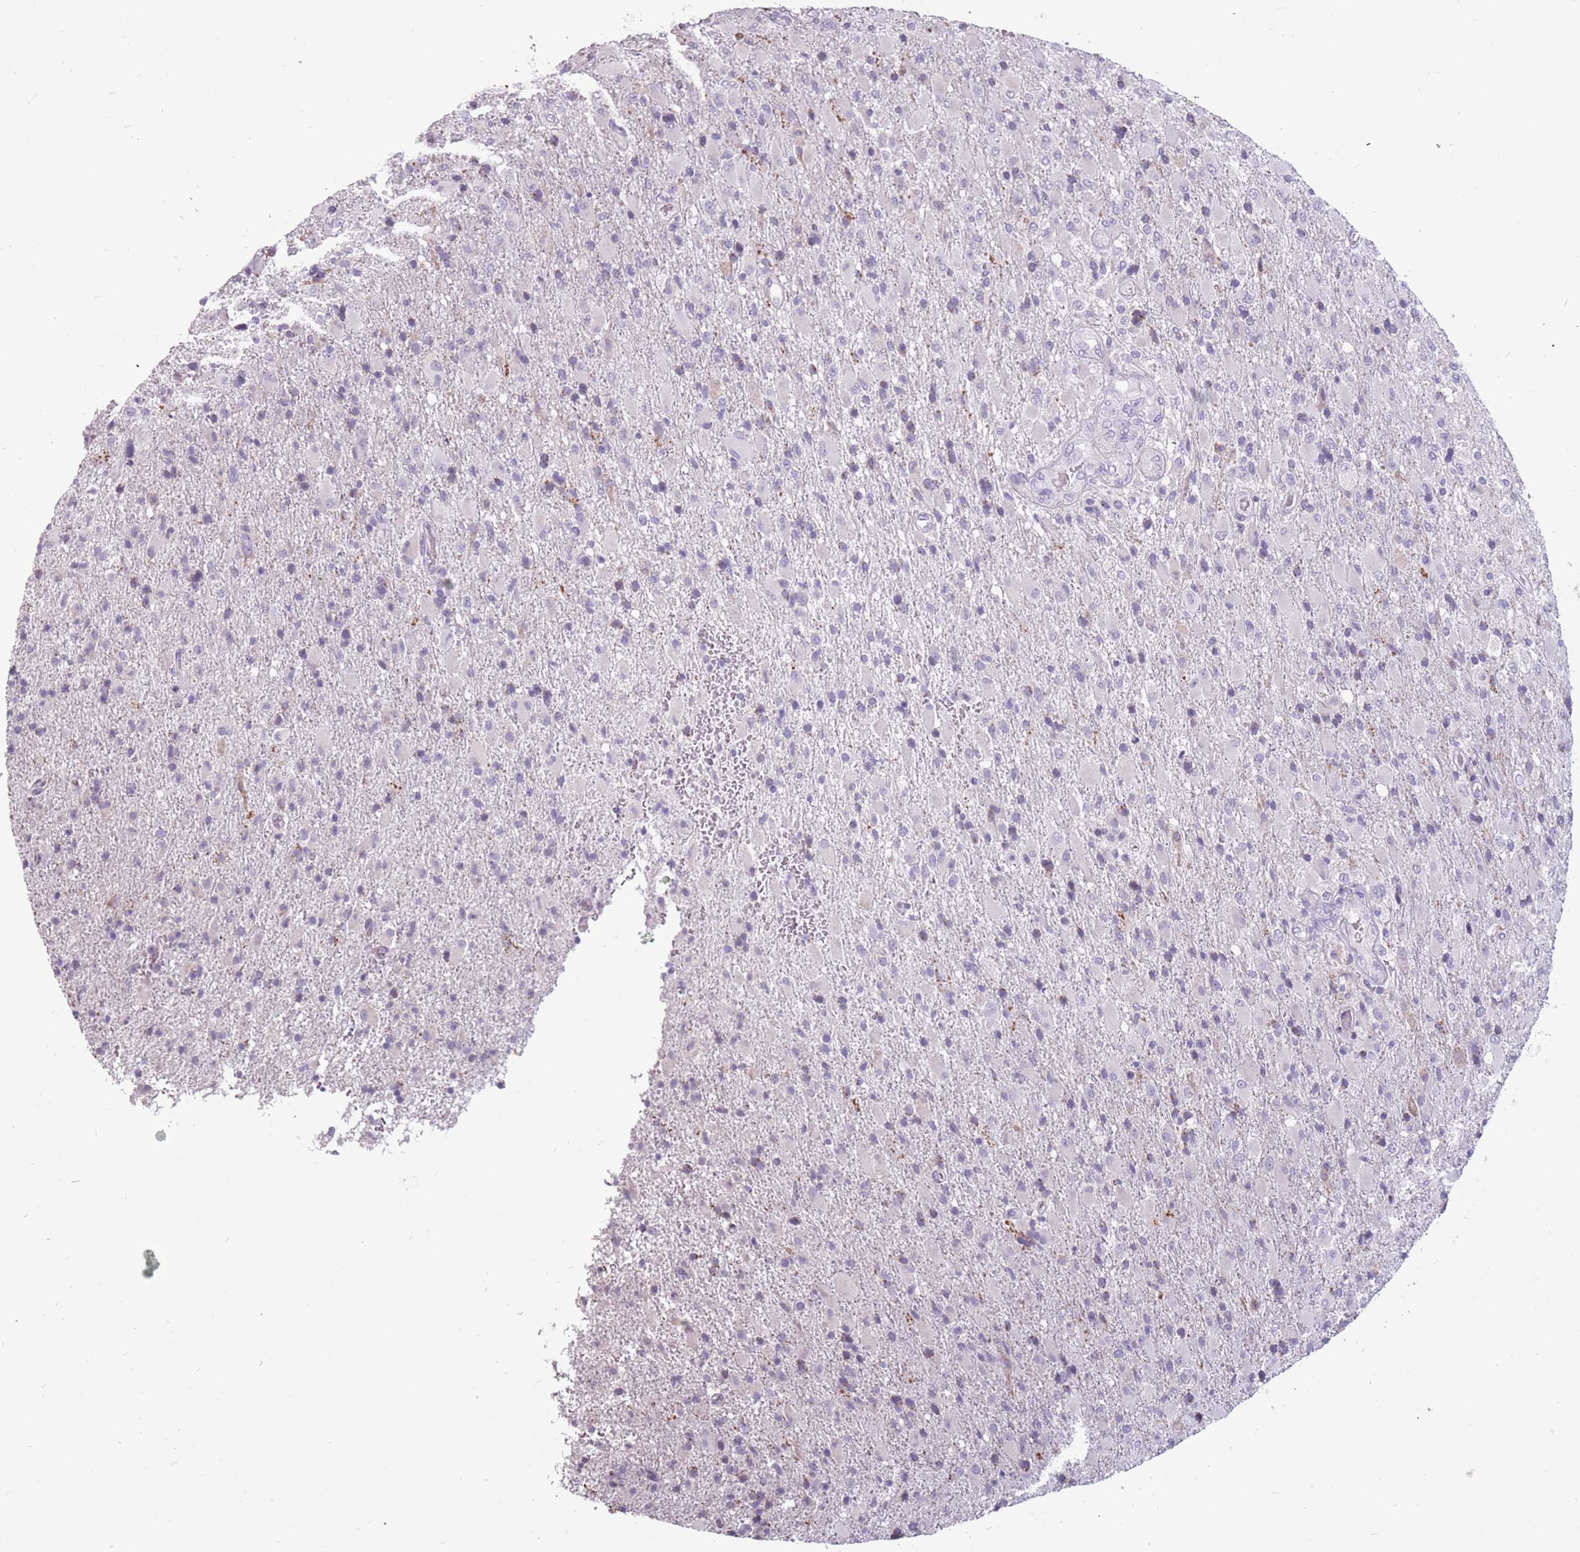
{"staining": {"intensity": "negative", "quantity": "none", "location": "none"}, "tissue": "glioma", "cell_type": "Tumor cells", "image_type": "cancer", "snomed": [{"axis": "morphology", "description": "Glioma, malignant, Low grade"}, {"axis": "topography", "description": "Brain"}], "caption": "Histopathology image shows no significant protein expression in tumor cells of glioma.", "gene": "NEK6", "patient": {"sex": "male", "age": 65}}